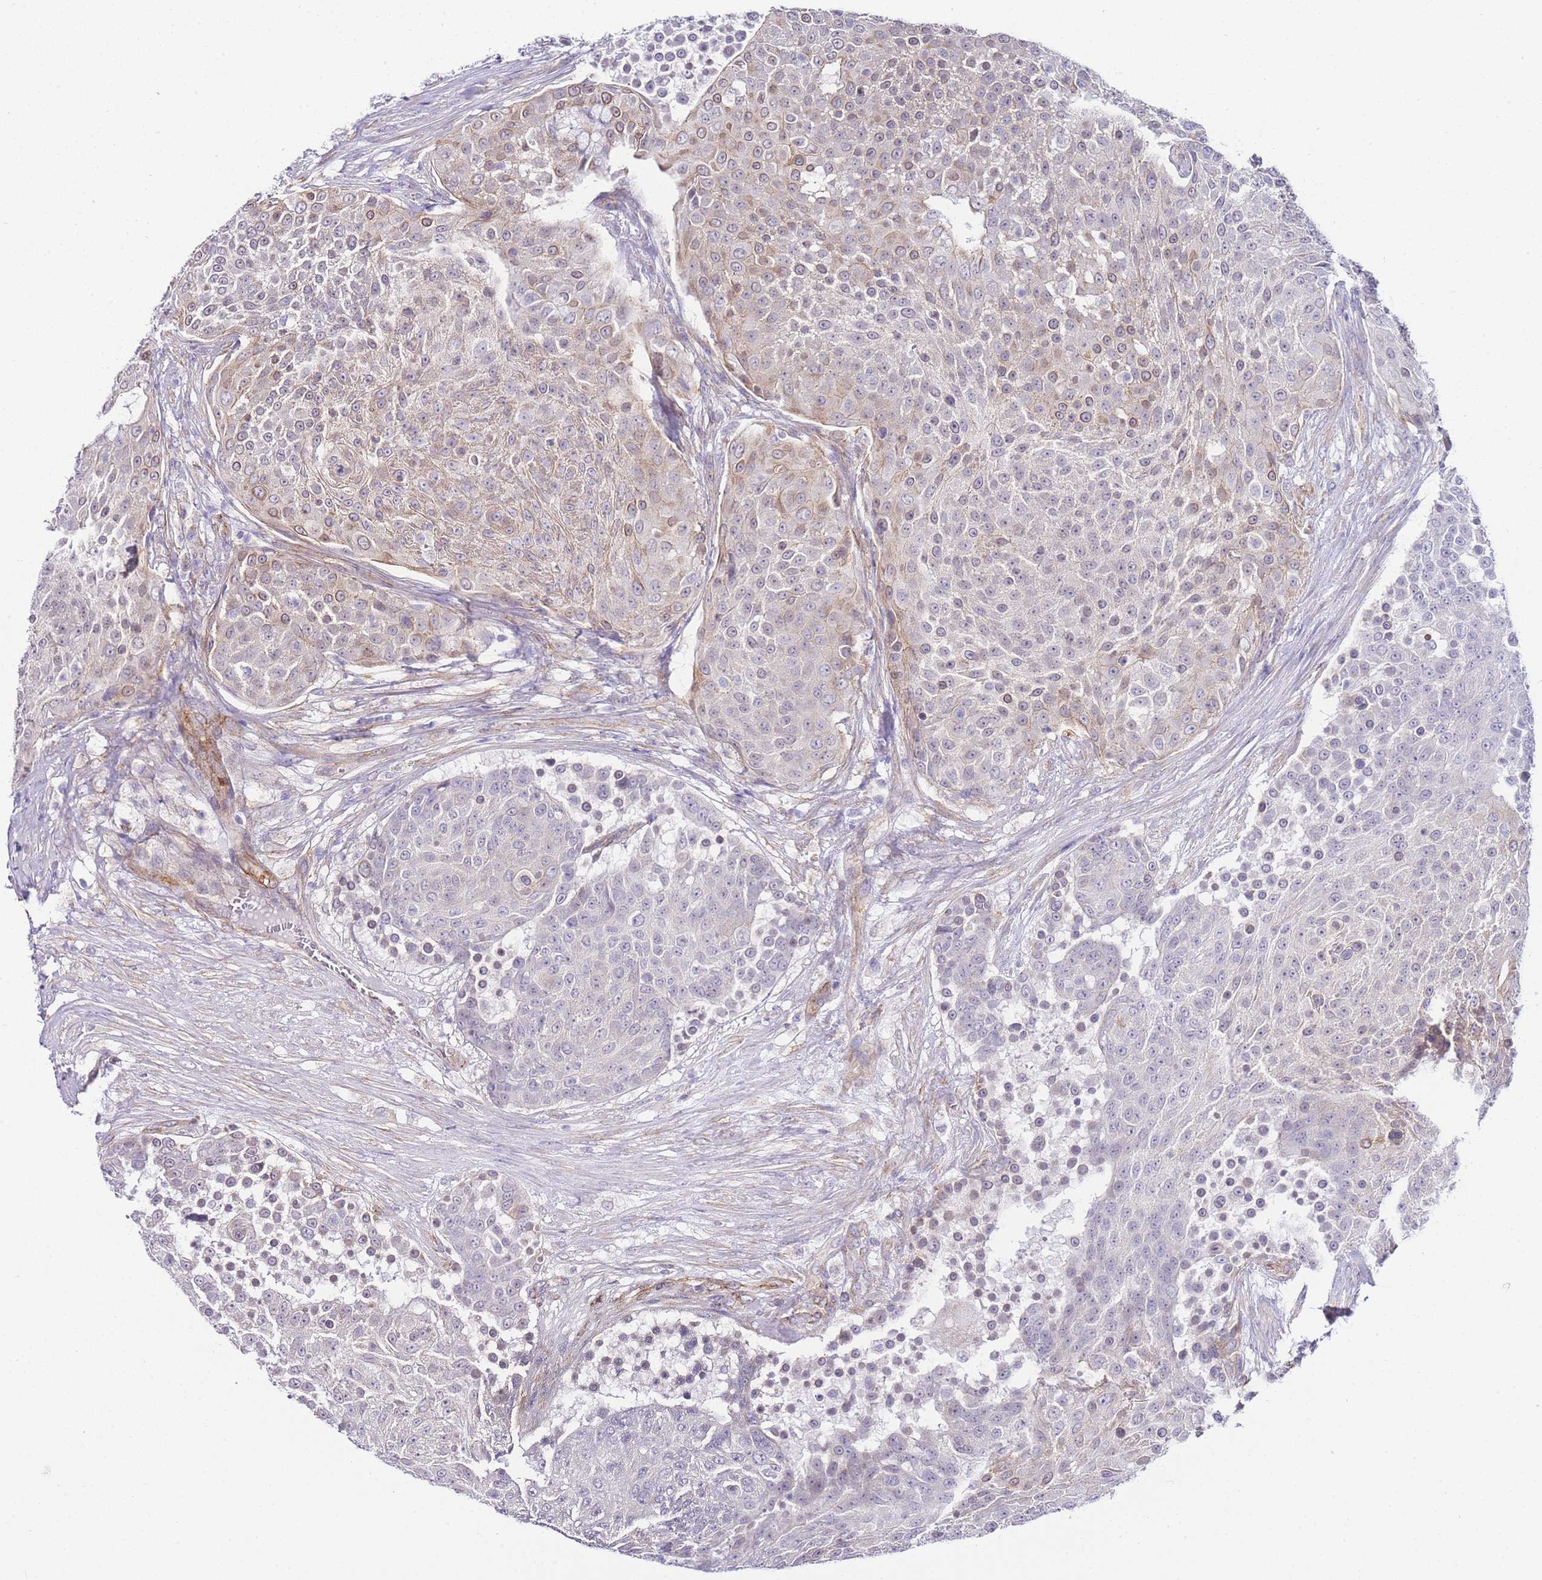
{"staining": {"intensity": "weak", "quantity": "<25%", "location": "cytoplasmic/membranous"}, "tissue": "urothelial cancer", "cell_type": "Tumor cells", "image_type": "cancer", "snomed": [{"axis": "morphology", "description": "Urothelial carcinoma, High grade"}, {"axis": "topography", "description": "Urinary bladder"}], "caption": "DAB (3,3'-diaminobenzidine) immunohistochemical staining of high-grade urothelial carcinoma shows no significant staining in tumor cells.", "gene": "PDCD7", "patient": {"sex": "female", "age": 63}}